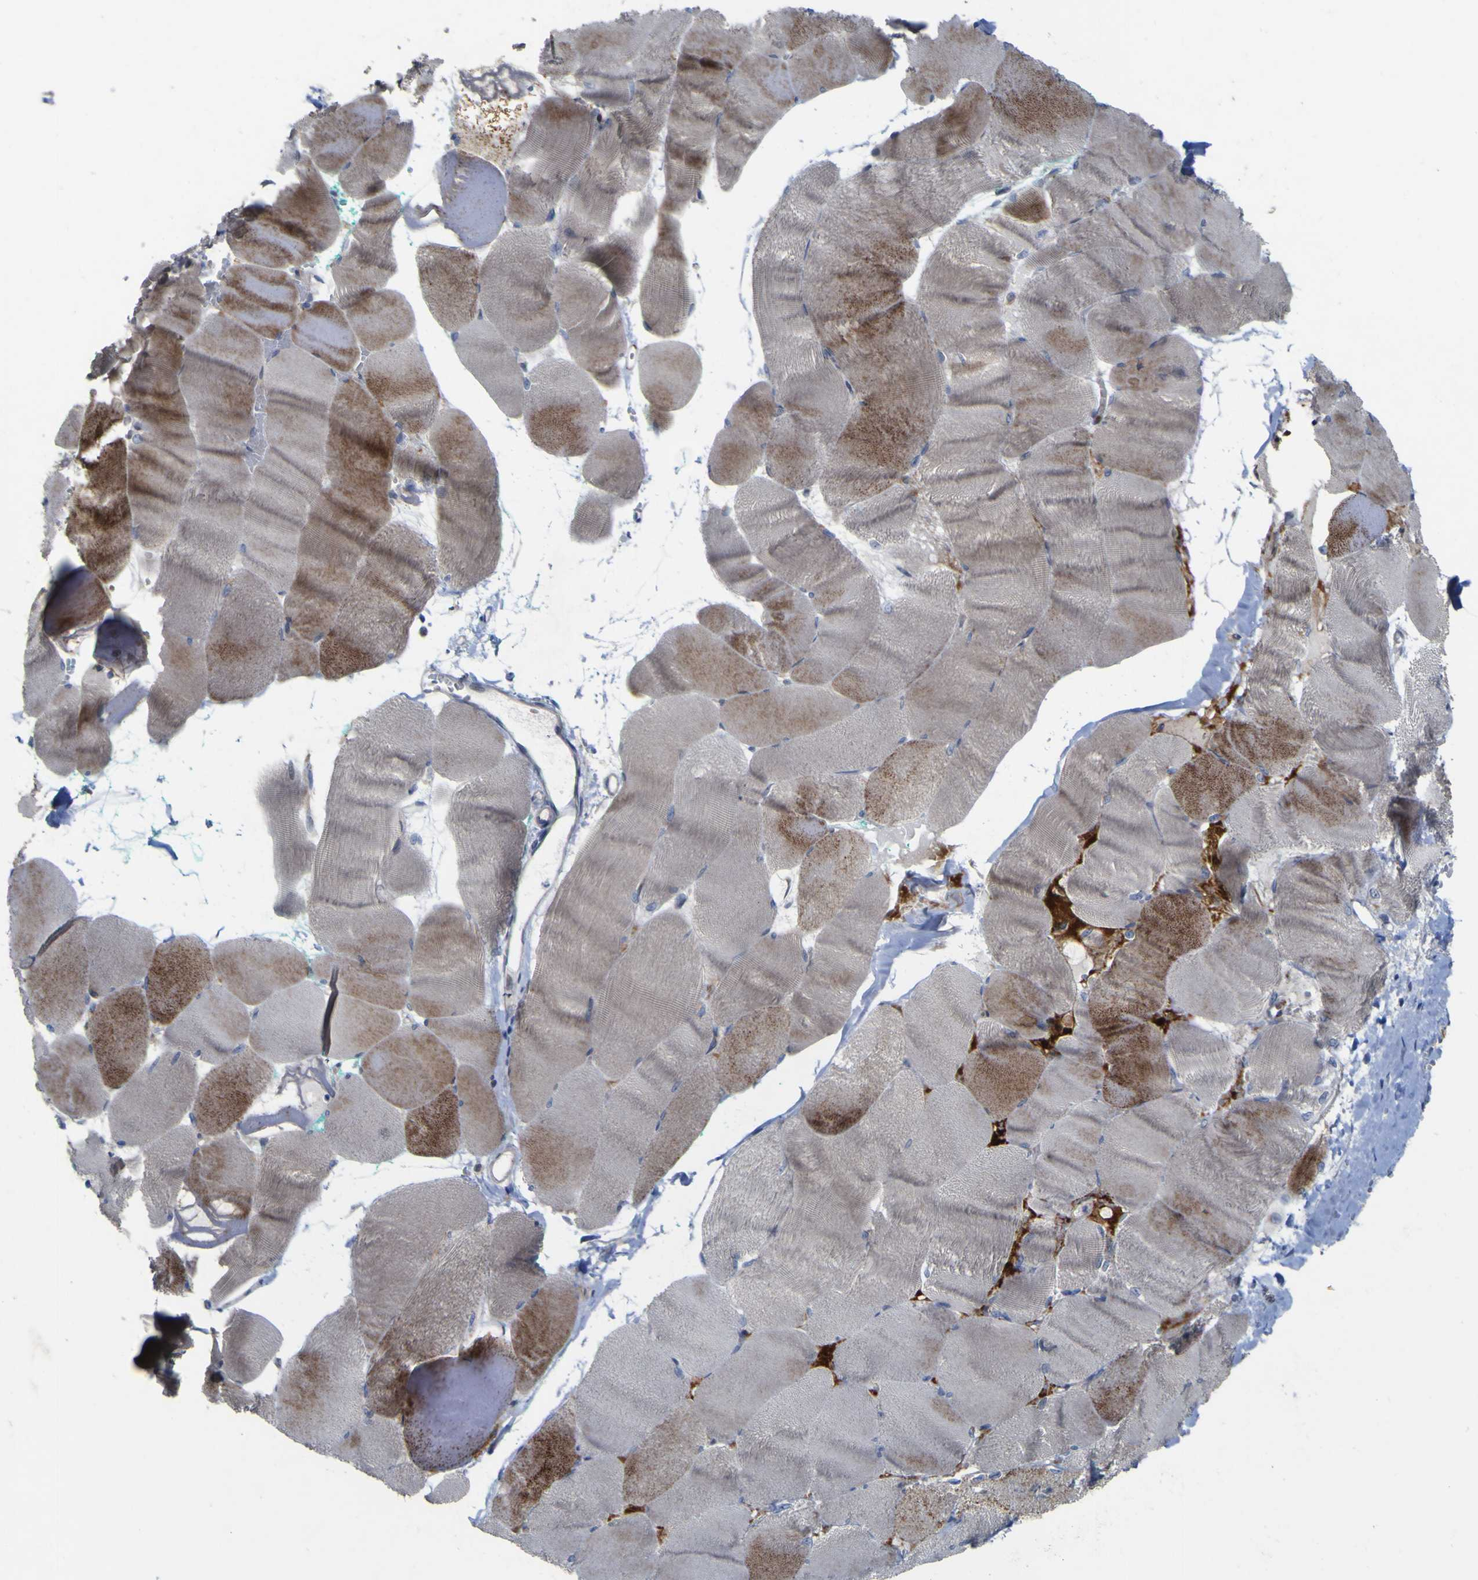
{"staining": {"intensity": "moderate", "quantity": "25%-75%", "location": "cytoplasmic/membranous"}, "tissue": "skeletal muscle", "cell_type": "Myocytes", "image_type": "normal", "snomed": [{"axis": "morphology", "description": "Normal tissue, NOS"}, {"axis": "morphology", "description": "Squamous cell carcinoma, NOS"}, {"axis": "topography", "description": "Skeletal muscle"}], "caption": "Immunohistochemistry (IHC) histopathology image of normal skeletal muscle stained for a protein (brown), which demonstrates medium levels of moderate cytoplasmic/membranous expression in about 25%-75% of myocytes.", "gene": "NAV1", "patient": {"sex": "male", "age": 51}}